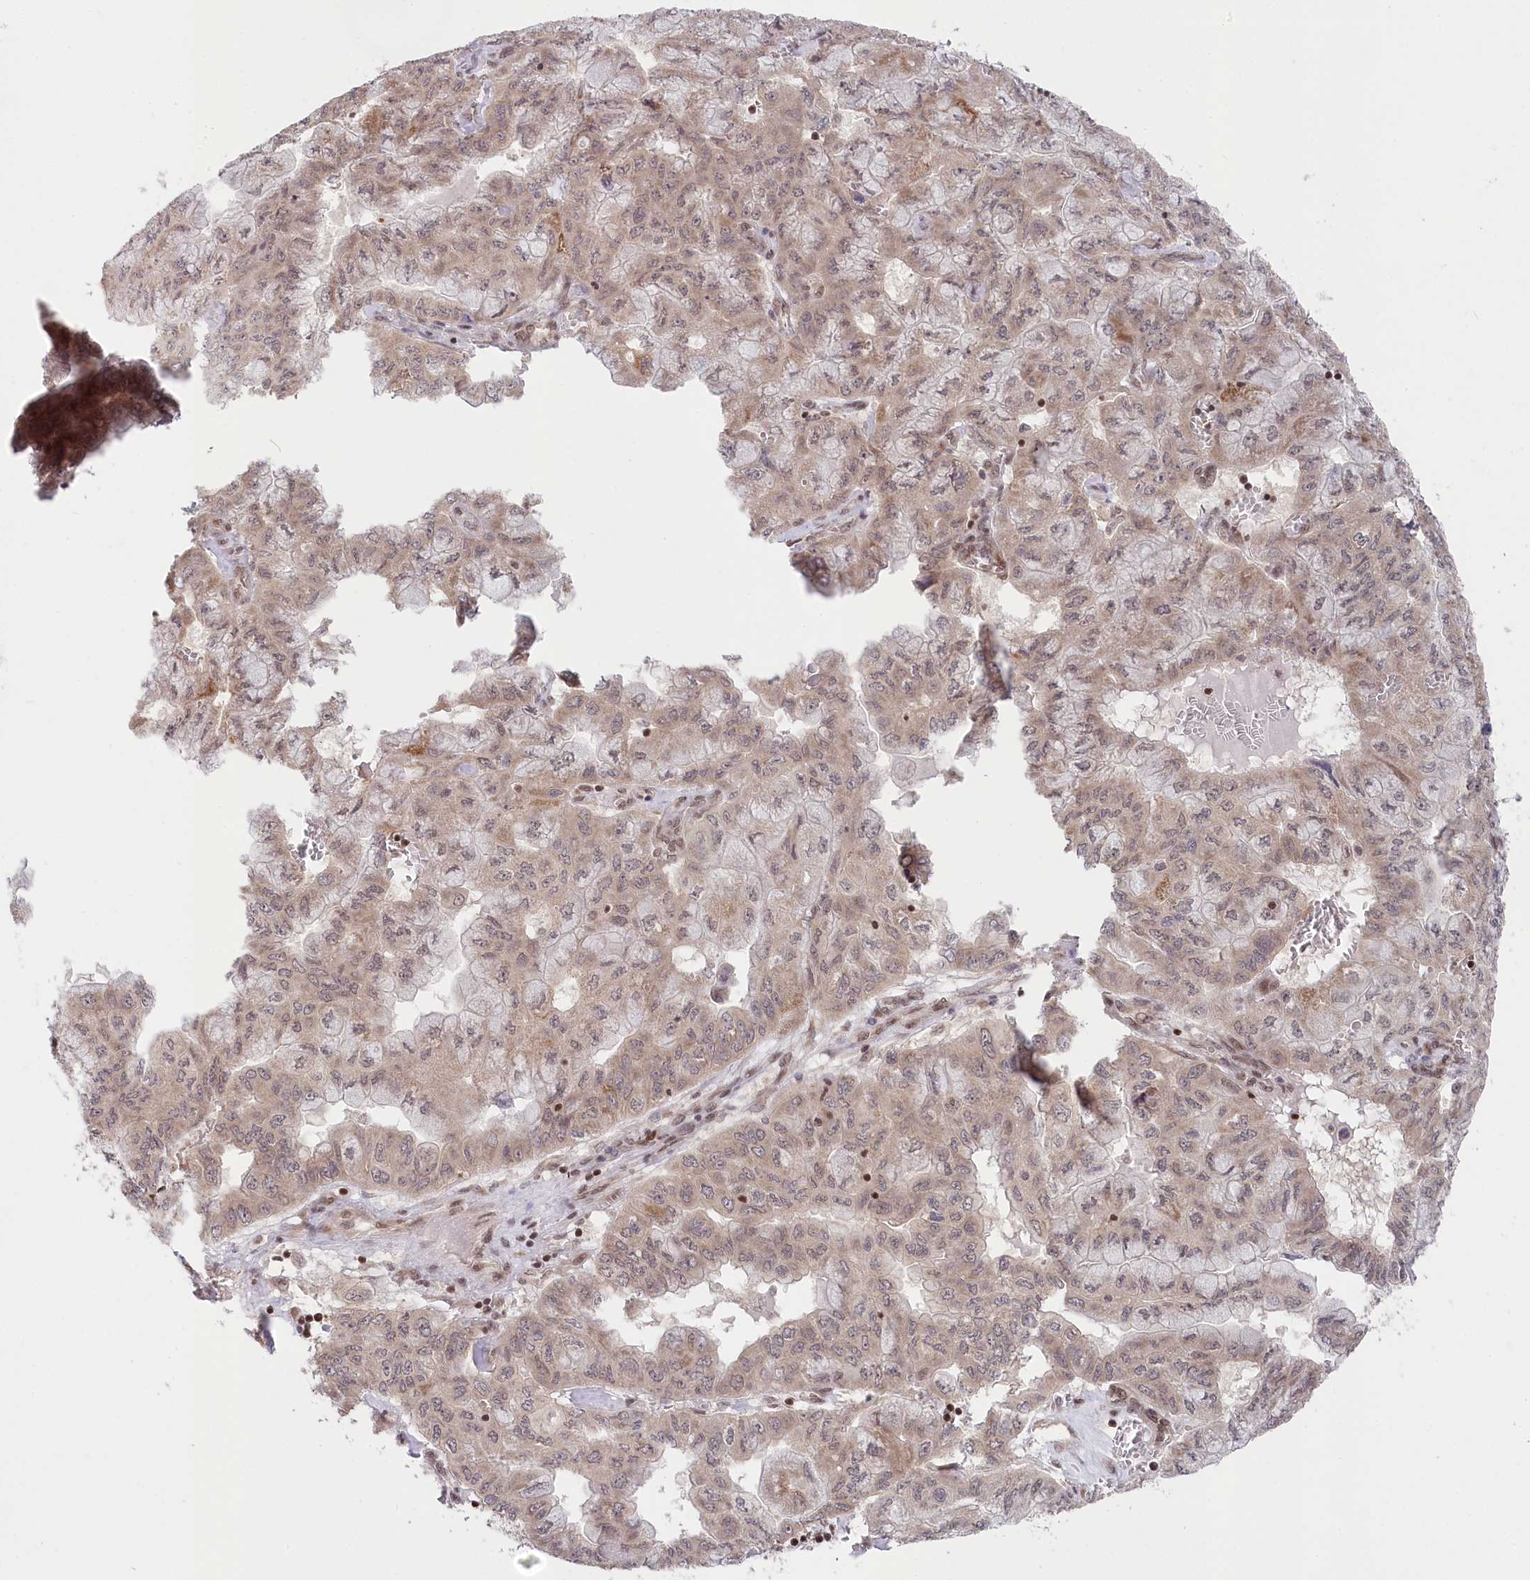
{"staining": {"intensity": "weak", "quantity": "25%-75%", "location": "cytoplasmic/membranous,nuclear"}, "tissue": "pancreatic cancer", "cell_type": "Tumor cells", "image_type": "cancer", "snomed": [{"axis": "morphology", "description": "Adenocarcinoma, NOS"}, {"axis": "topography", "description": "Pancreas"}], "caption": "Pancreatic adenocarcinoma stained with a protein marker demonstrates weak staining in tumor cells.", "gene": "CGGBP1", "patient": {"sex": "male", "age": 51}}